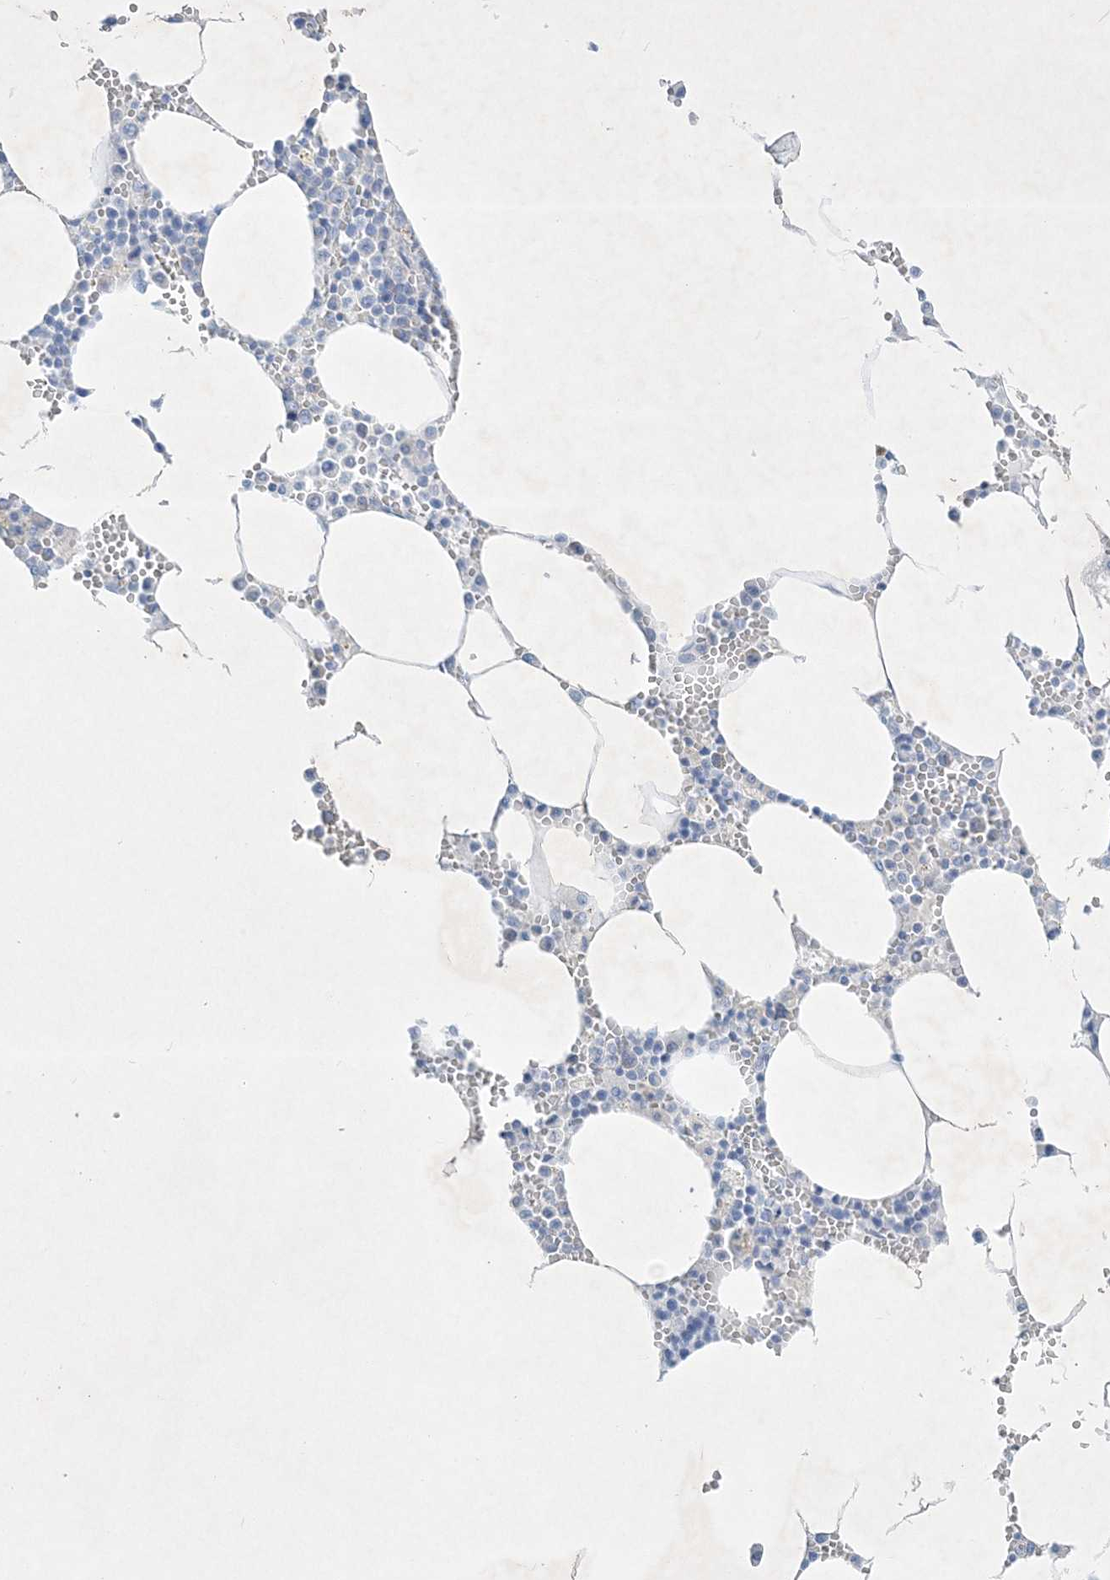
{"staining": {"intensity": "negative", "quantity": "none", "location": "none"}, "tissue": "bone marrow", "cell_type": "Hematopoietic cells", "image_type": "normal", "snomed": [{"axis": "morphology", "description": "Normal tissue, NOS"}, {"axis": "topography", "description": "Bone marrow"}], "caption": "A high-resolution micrograph shows immunohistochemistry staining of normal bone marrow, which exhibits no significant positivity in hematopoietic cells.", "gene": "FARSB", "patient": {"sex": "male", "age": 70}}